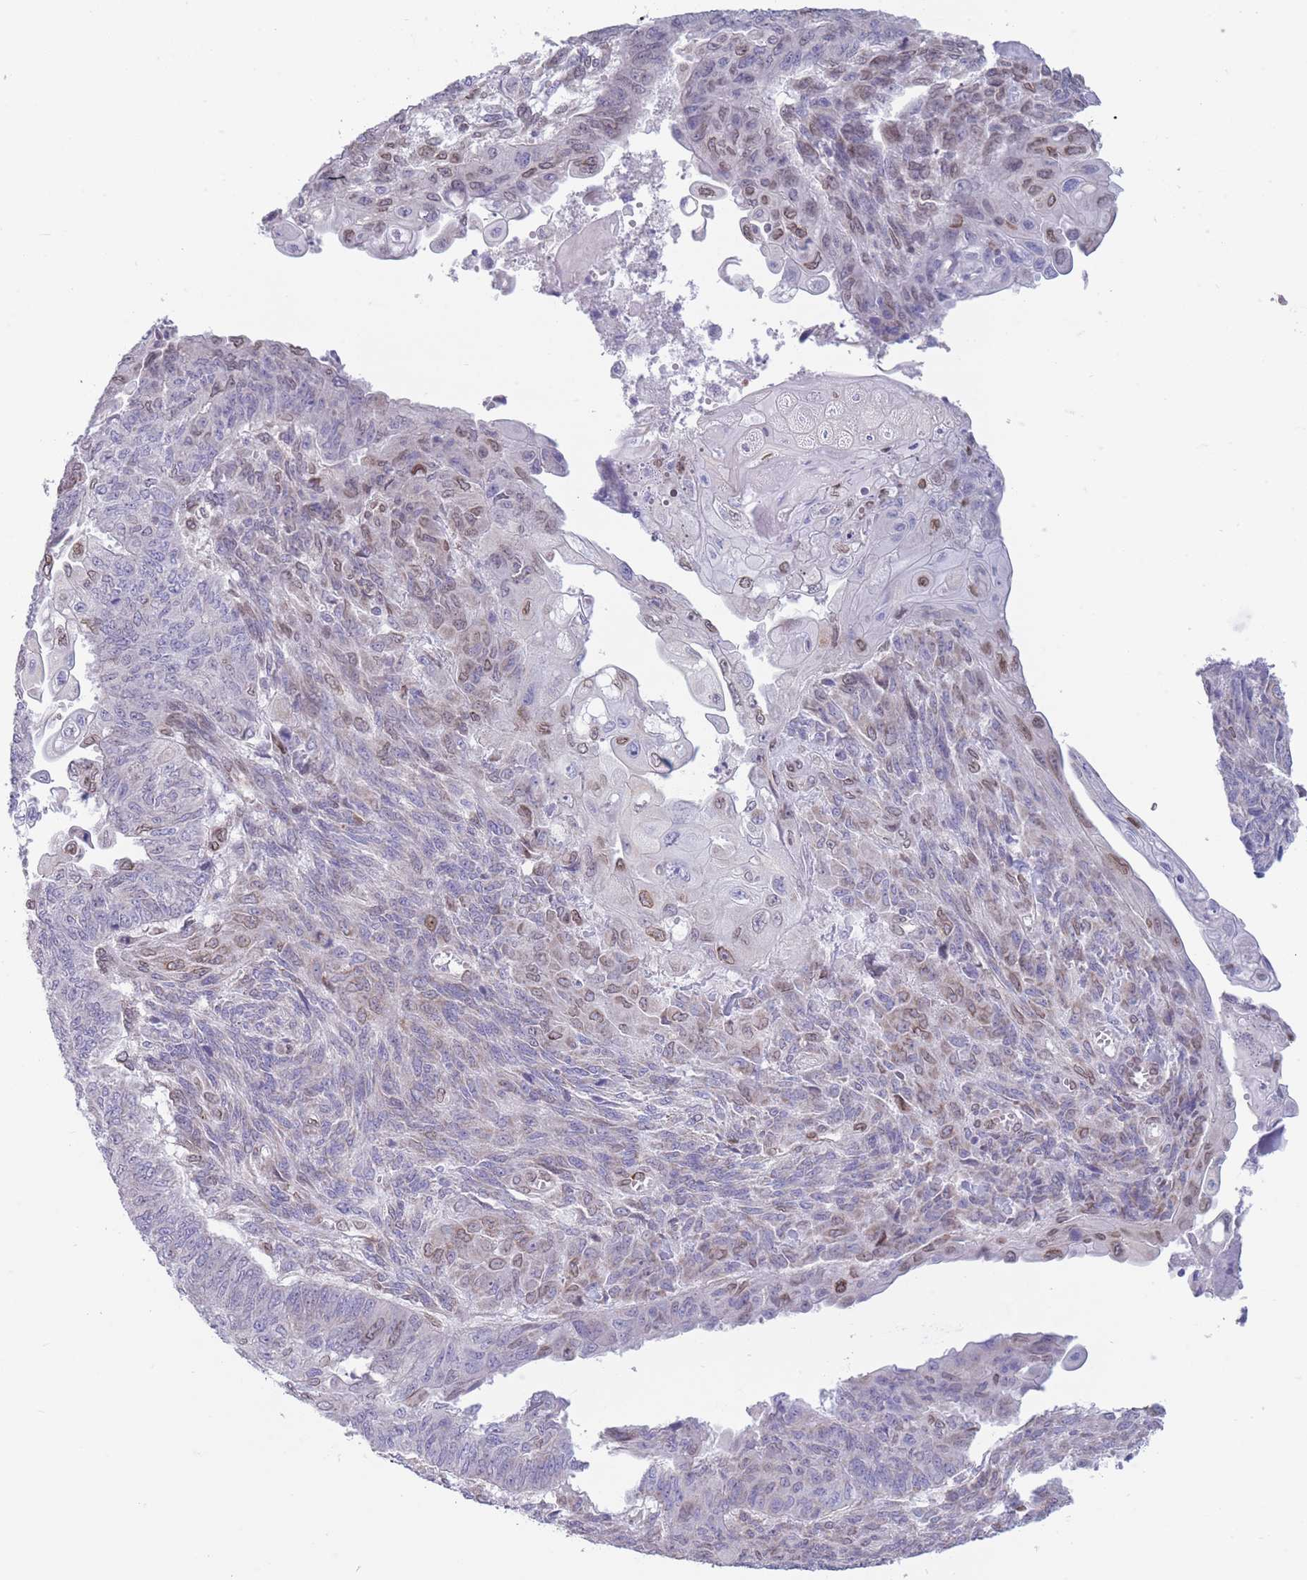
{"staining": {"intensity": "weak", "quantity": "<25%", "location": "nuclear"}, "tissue": "endometrial cancer", "cell_type": "Tumor cells", "image_type": "cancer", "snomed": [{"axis": "morphology", "description": "Adenocarcinoma, NOS"}, {"axis": "topography", "description": "Endometrium"}], "caption": "An IHC histopathology image of endometrial cancer is shown. There is no staining in tumor cells of endometrial cancer.", "gene": "PDHA1", "patient": {"sex": "female", "age": 32}}